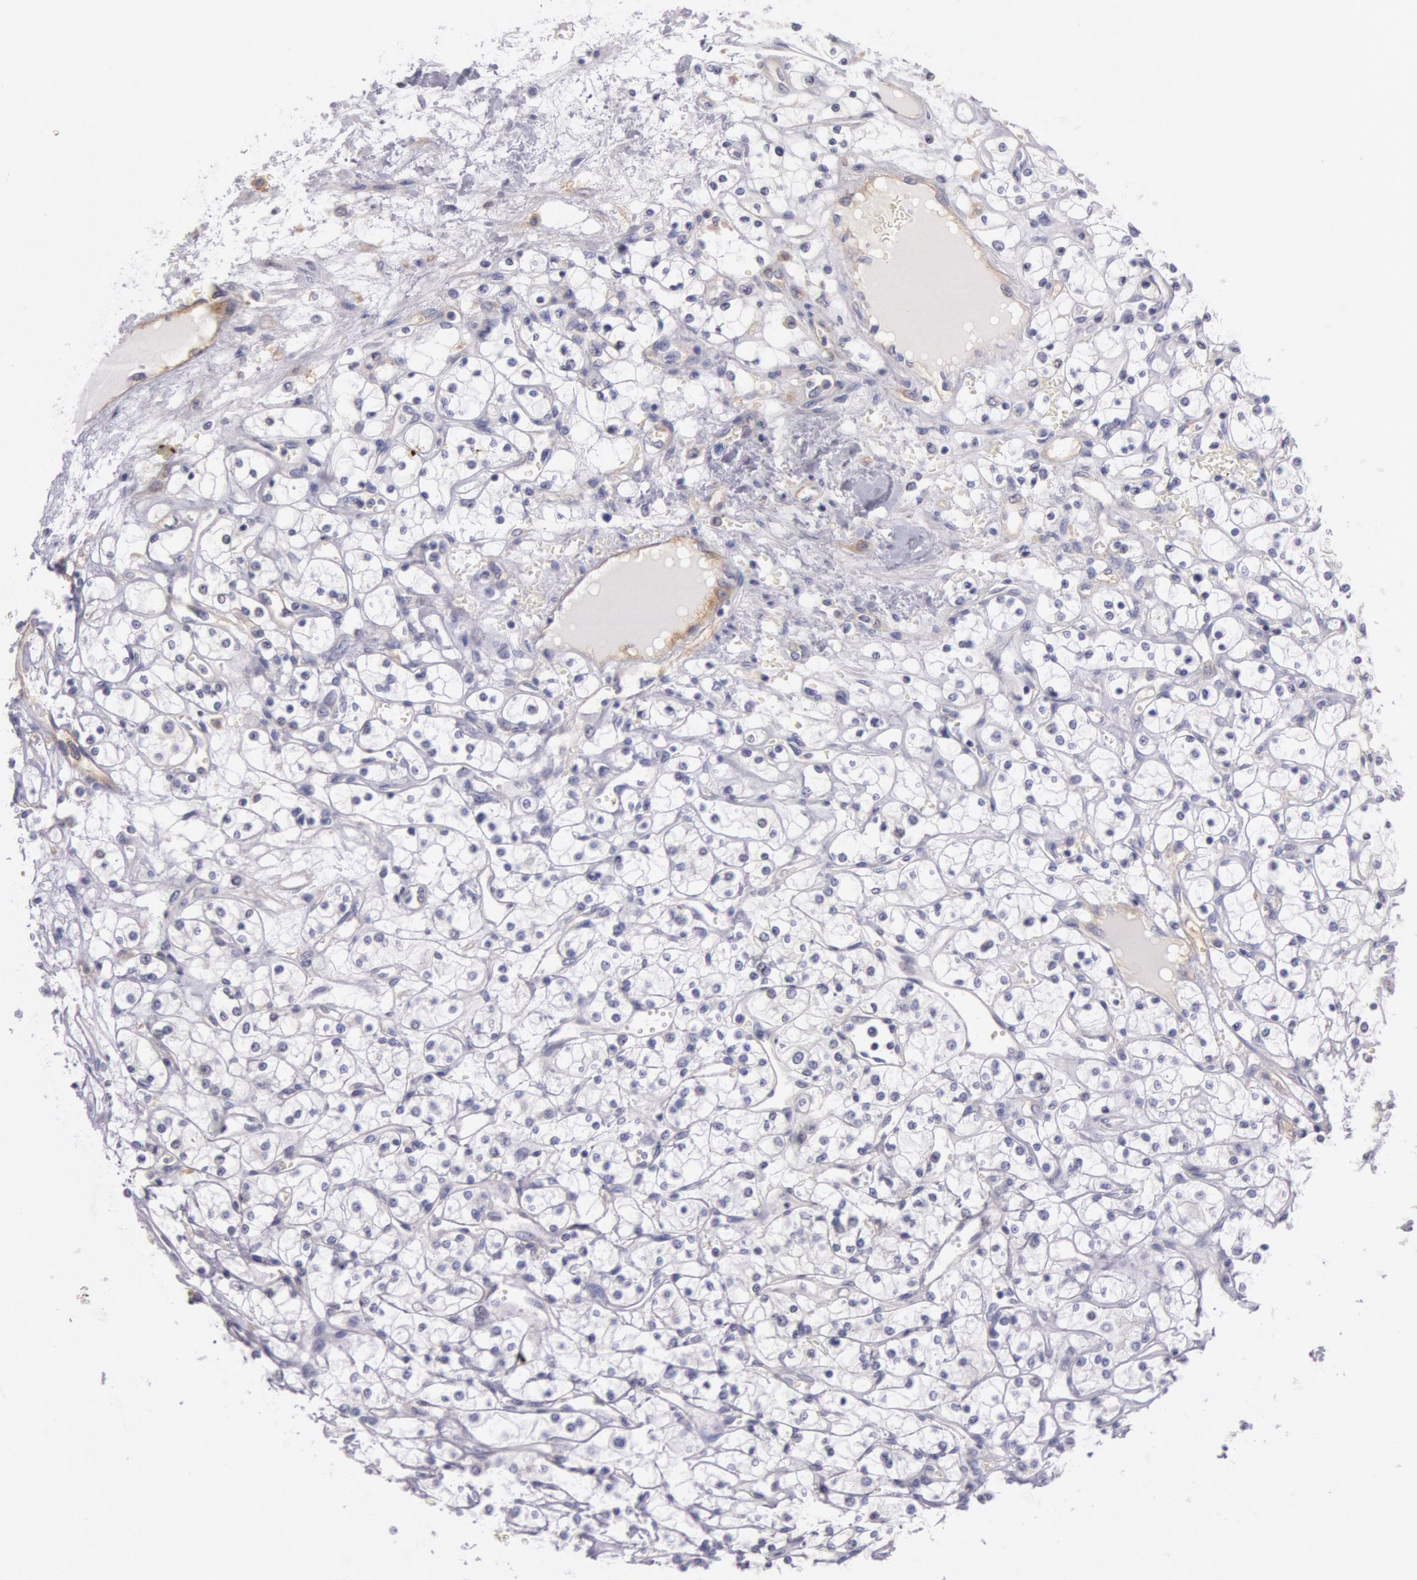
{"staining": {"intensity": "negative", "quantity": "none", "location": "none"}, "tissue": "renal cancer", "cell_type": "Tumor cells", "image_type": "cancer", "snomed": [{"axis": "morphology", "description": "Adenocarcinoma, NOS"}, {"axis": "topography", "description": "Kidney"}], "caption": "Tumor cells show no significant expression in renal adenocarcinoma. (Brightfield microscopy of DAB (3,3'-diaminobenzidine) IHC at high magnification).", "gene": "MYO5A", "patient": {"sex": "male", "age": 61}}